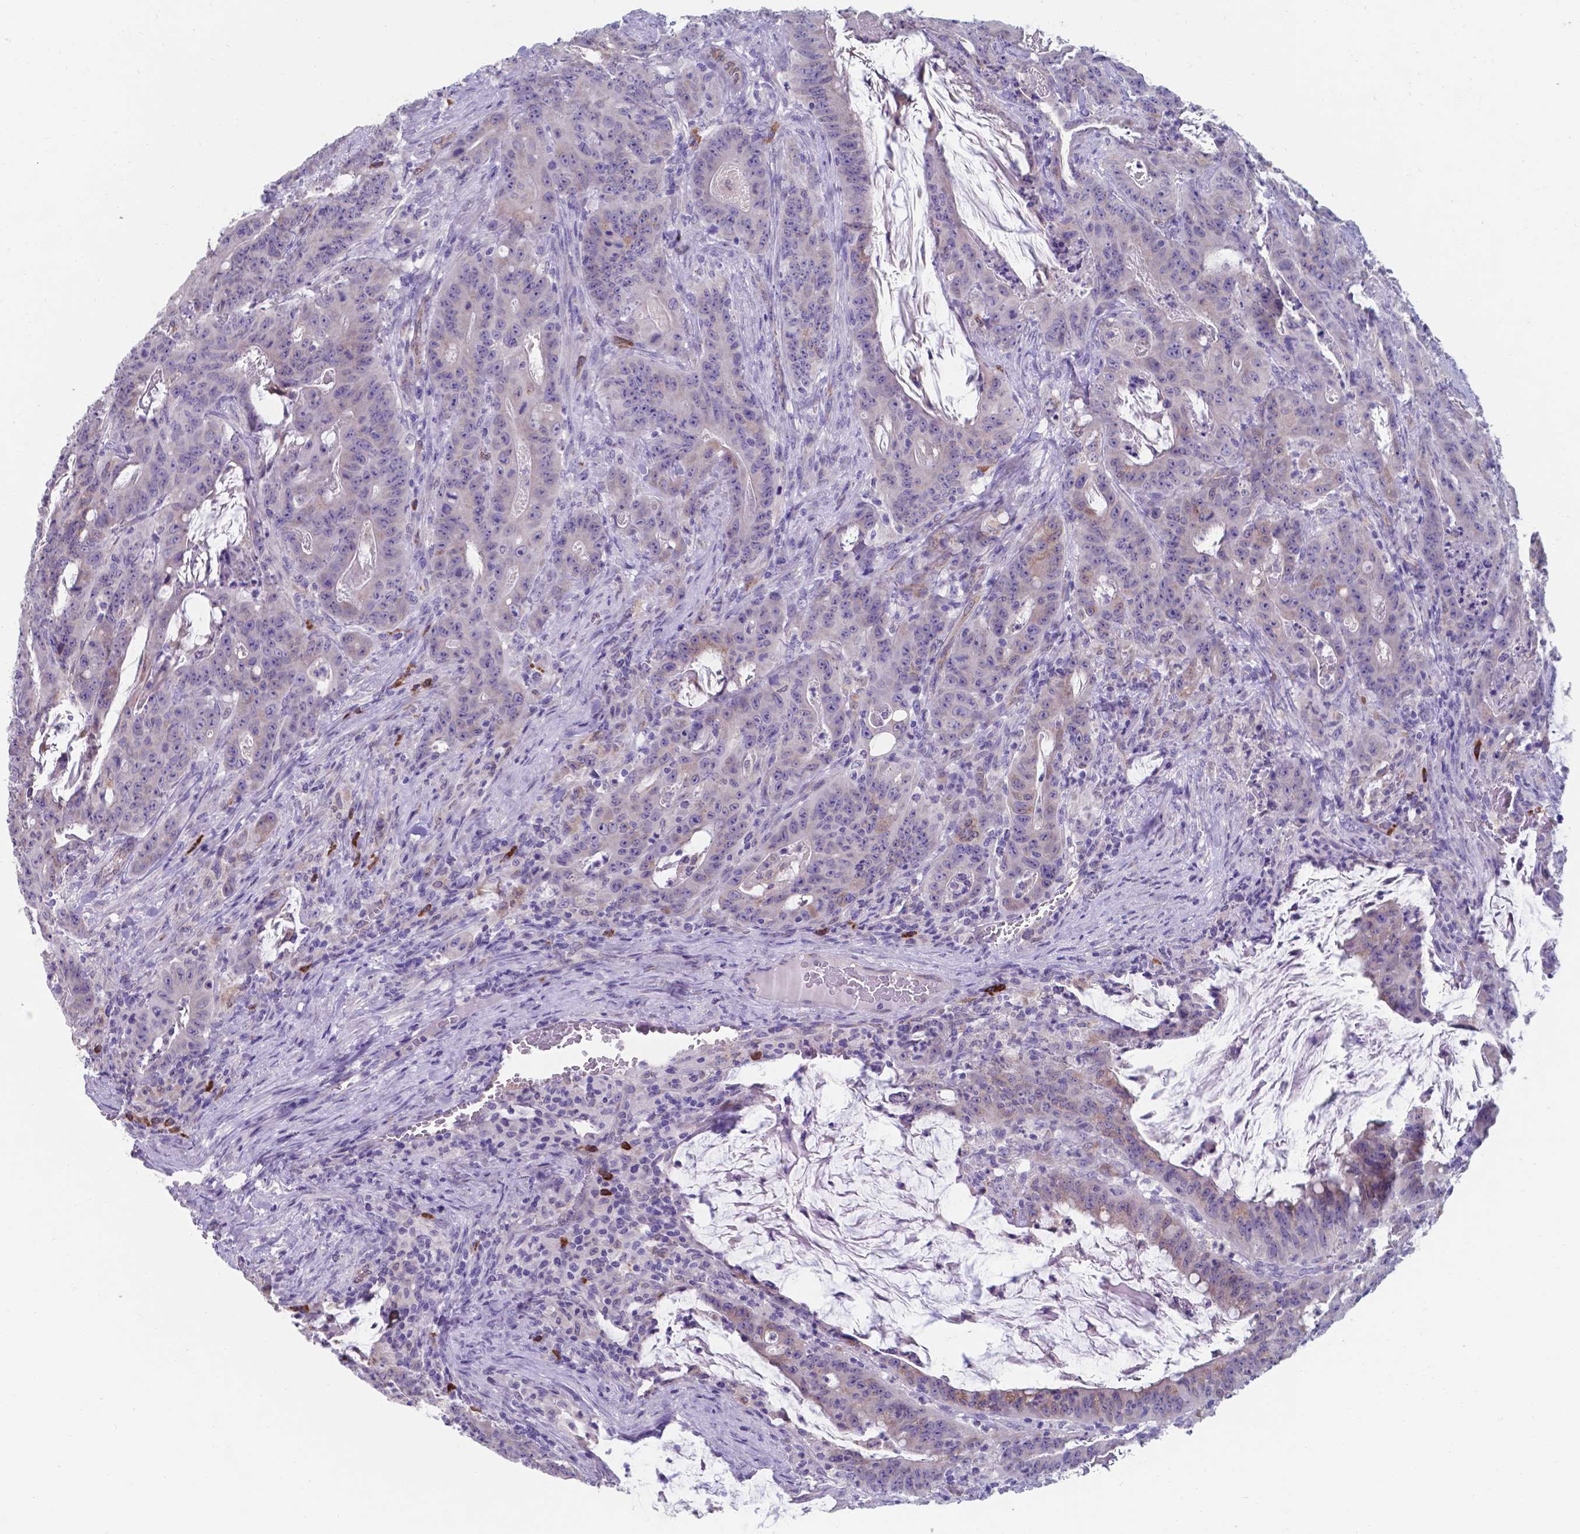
{"staining": {"intensity": "weak", "quantity": "<25%", "location": "cytoplasmic/membranous"}, "tissue": "colorectal cancer", "cell_type": "Tumor cells", "image_type": "cancer", "snomed": [{"axis": "morphology", "description": "Adenocarcinoma, NOS"}, {"axis": "topography", "description": "Colon"}], "caption": "A photomicrograph of colorectal cancer stained for a protein shows no brown staining in tumor cells.", "gene": "UBE2J1", "patient": {"sex": "male", "age": 33}}